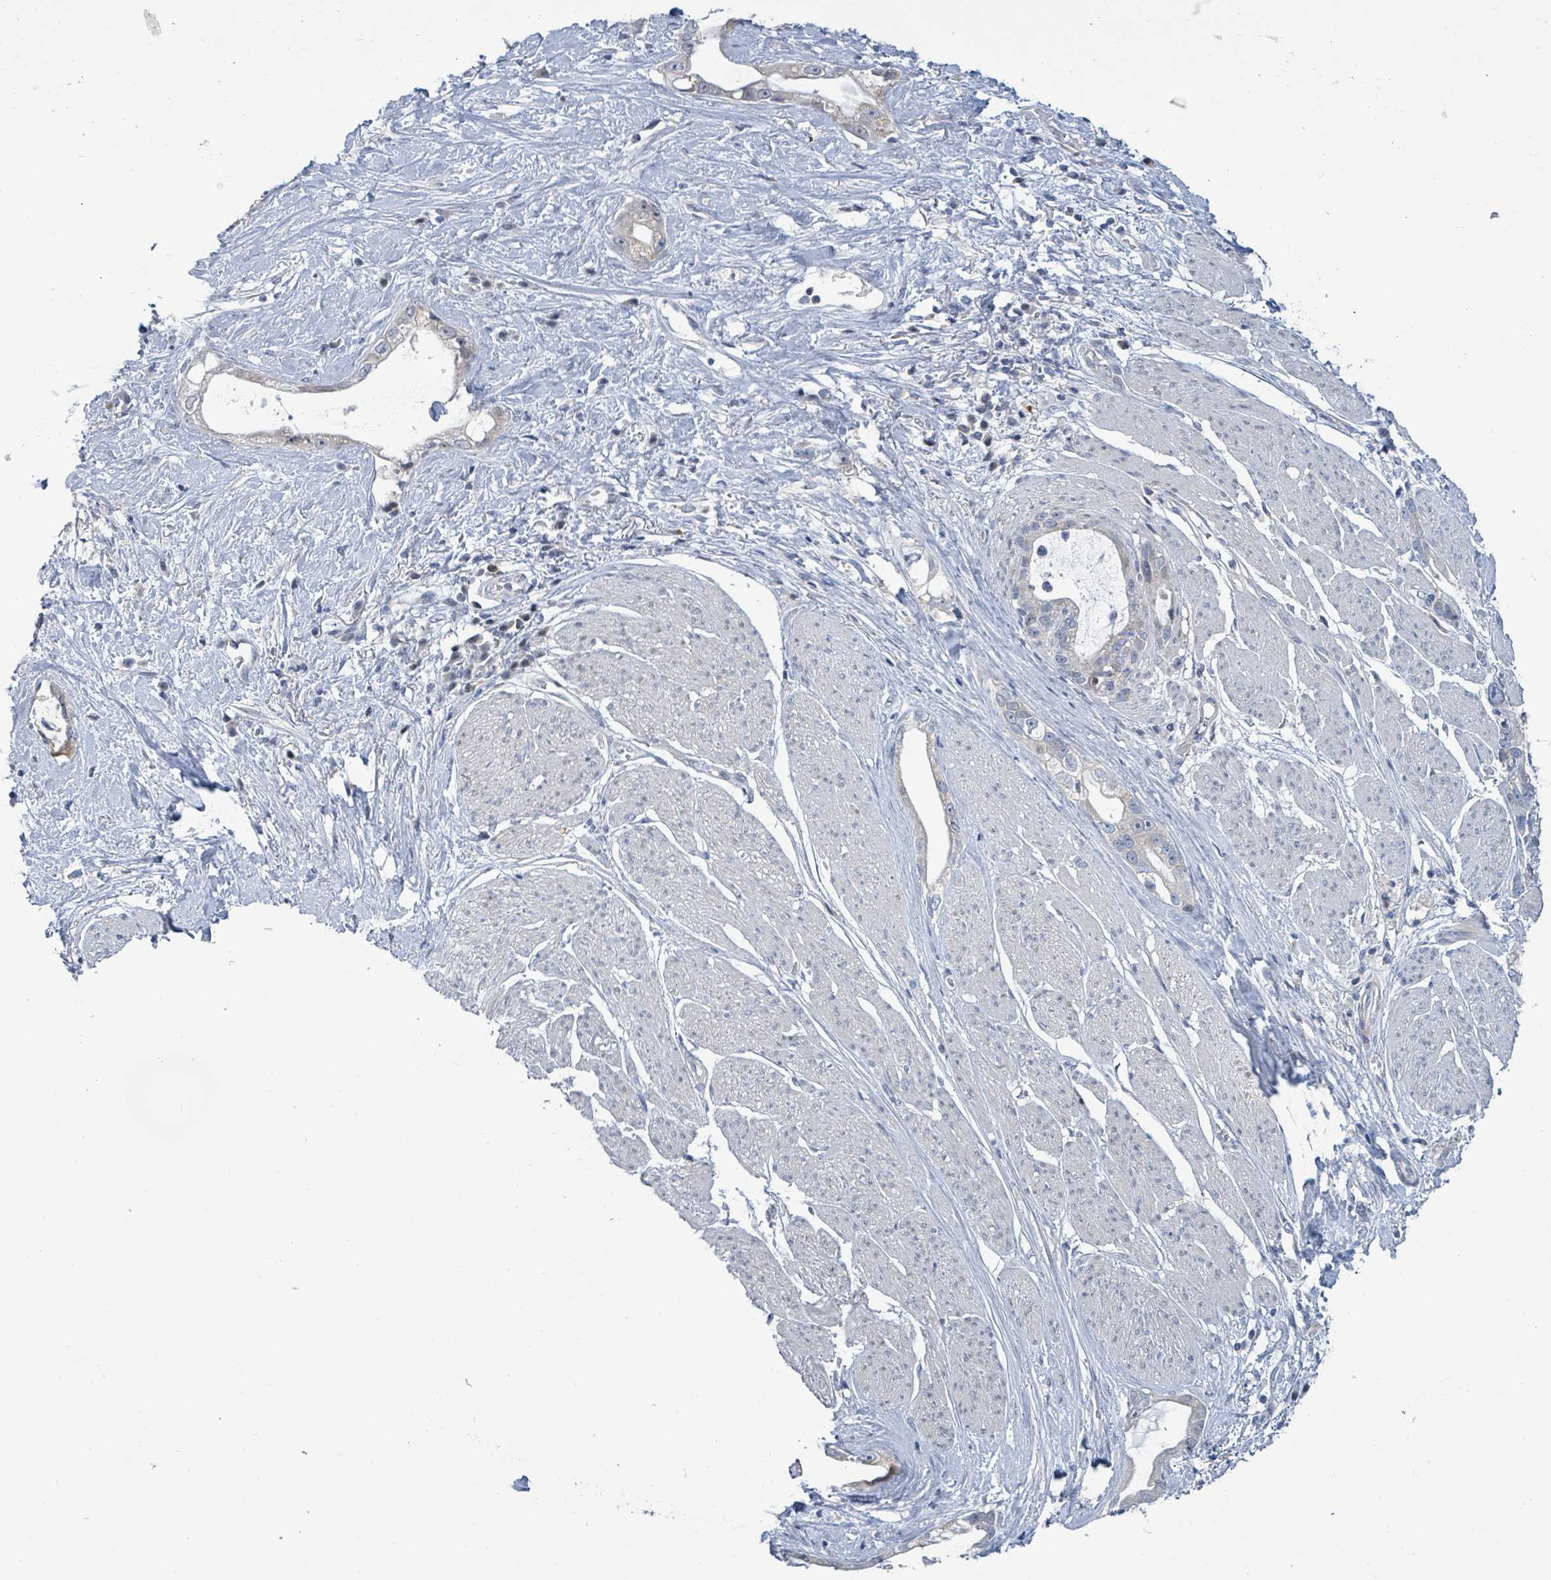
{"staining": {"intensity": "weak", "quantity": "25%-75%", "location": "cytoplasmic/membranous"}, "tissue": "stomach cancer", "cell_type": "Tumor cells", "image_type": "cancer", "snomed": [{"axis": "morphology", "description": "Adenocarcinoma, NOS"}, {"axis": "topography", "description": "Stomach"}], "caption": "Human stomach adenocarcinoma stained with a brown dye displays weak cytoplasmic/membranous positive expression in about 25%-75% of tumor cells.", "gene": "DGKZ", "patient": {"sex": "male", "age": 55}}